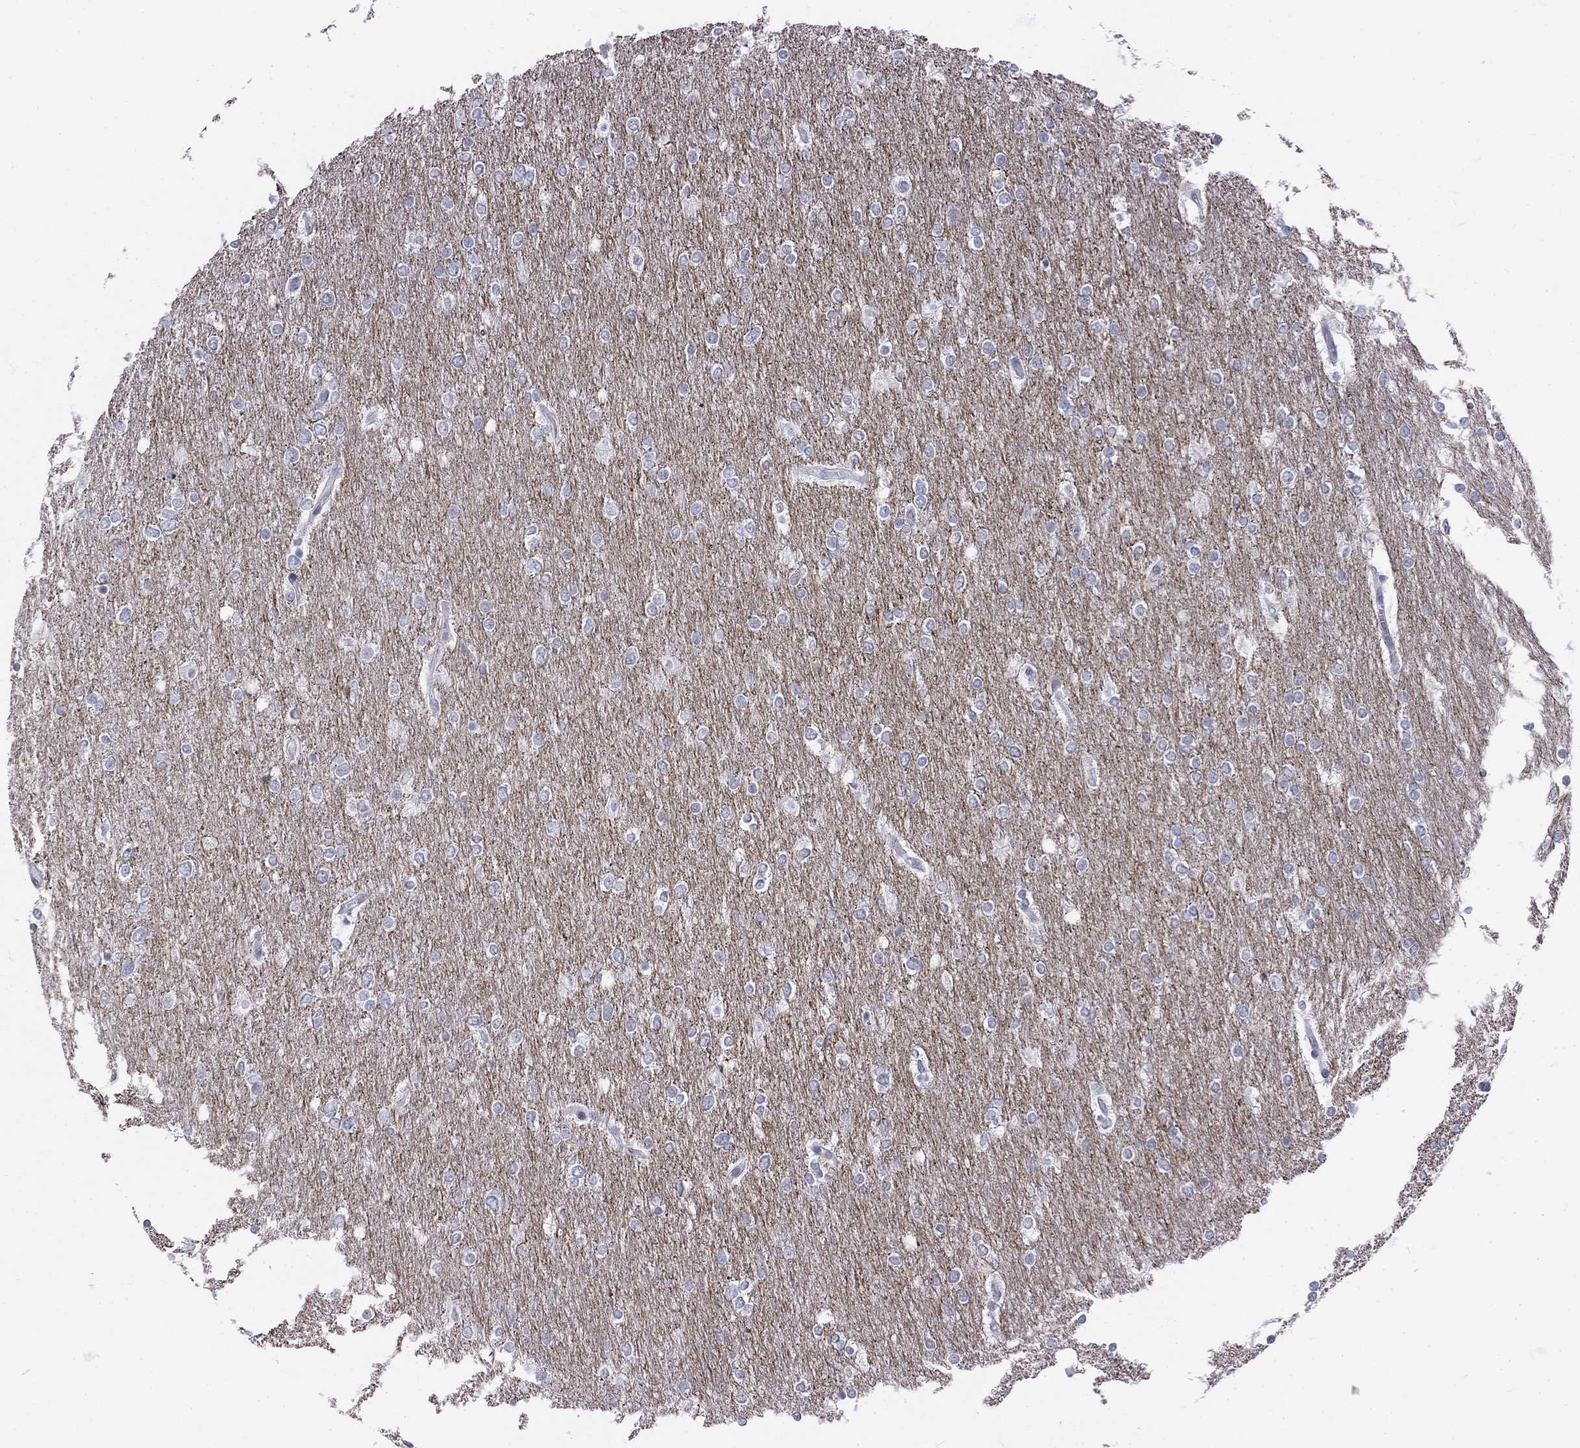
{"staining": {"intensity": "negative", "quantity": "none", "location": "none"}, "tissue": "glioma", "cell_type": "Tumor cells", "image_type": "cancer", "snomed": [{"axis": "morphology", "description": "Glioma, malignant, High grade"}, {"axis": "topography", "description": "Brain"}], "caption": "A high-resolution micrograph shows immunohistochemistry (IHC) staining of malignant glioma (high-grade), which exhibits no significant expression in tumor cells.", "gene": "ATP1A3", "patient": {"sex": "female", "age": 61}}